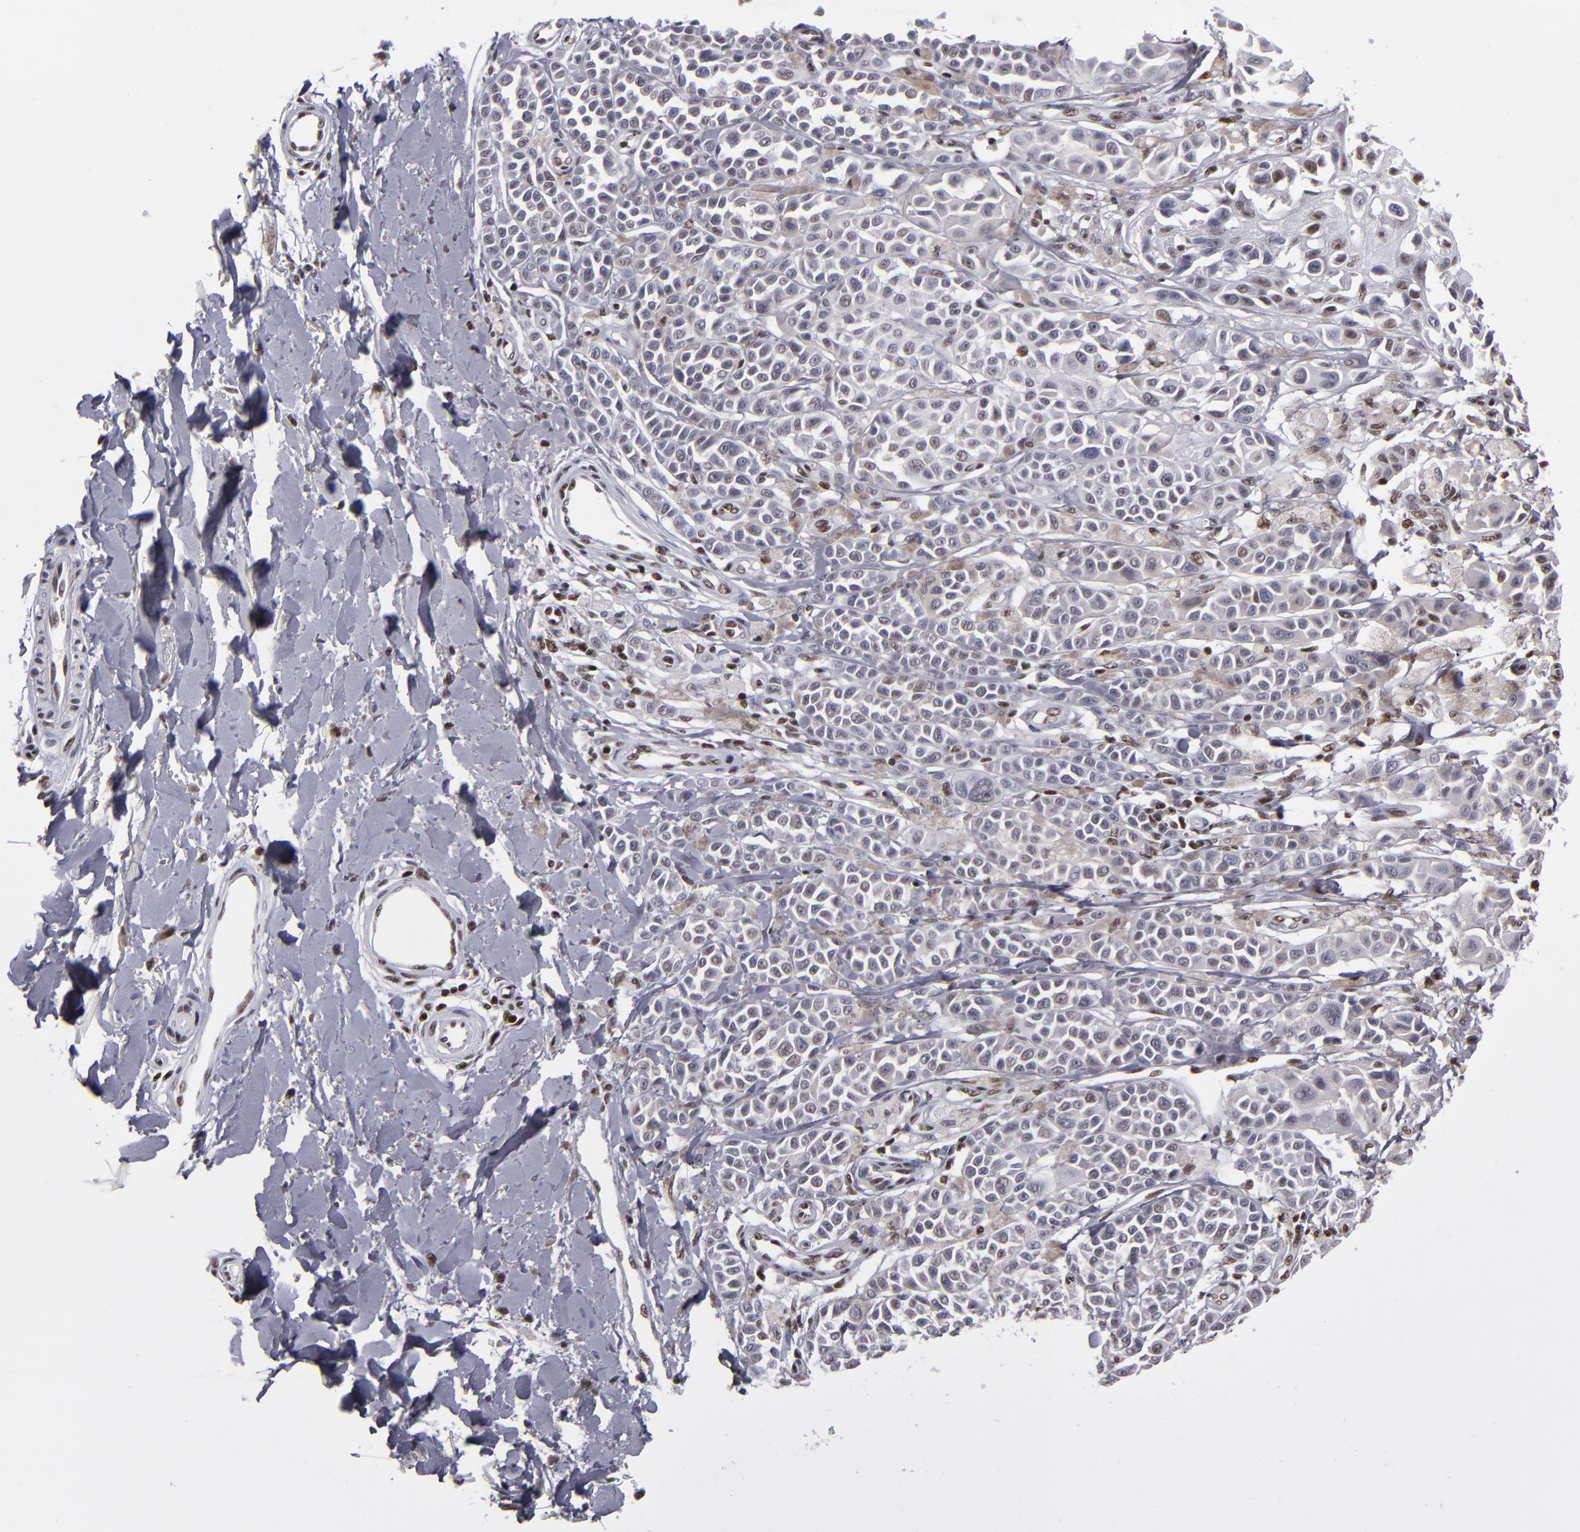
{"staining": {"intensity": "weak", "quantity": "<25%", "location": "nuclear"}, "tissue": "melanoma", "cell_type": "Tumor cells", "image_type": "cancer", "snomed": [{"axis": "morphology", "description": "Malignant melanoma, NOS"}, {"axis": "topography", "description": "Skin"}], "caption": "Immunohistochemistry (IHC) micrograph of human malignant melanoma stained for a protein (brown), which shows no positivity in tumor cells. The staining is performed using DAB brown chromogen with nuclei counter-stained in using hematoxylin.", "gene": "TERF2", "patient": {"sex": "female", "age": 38}}